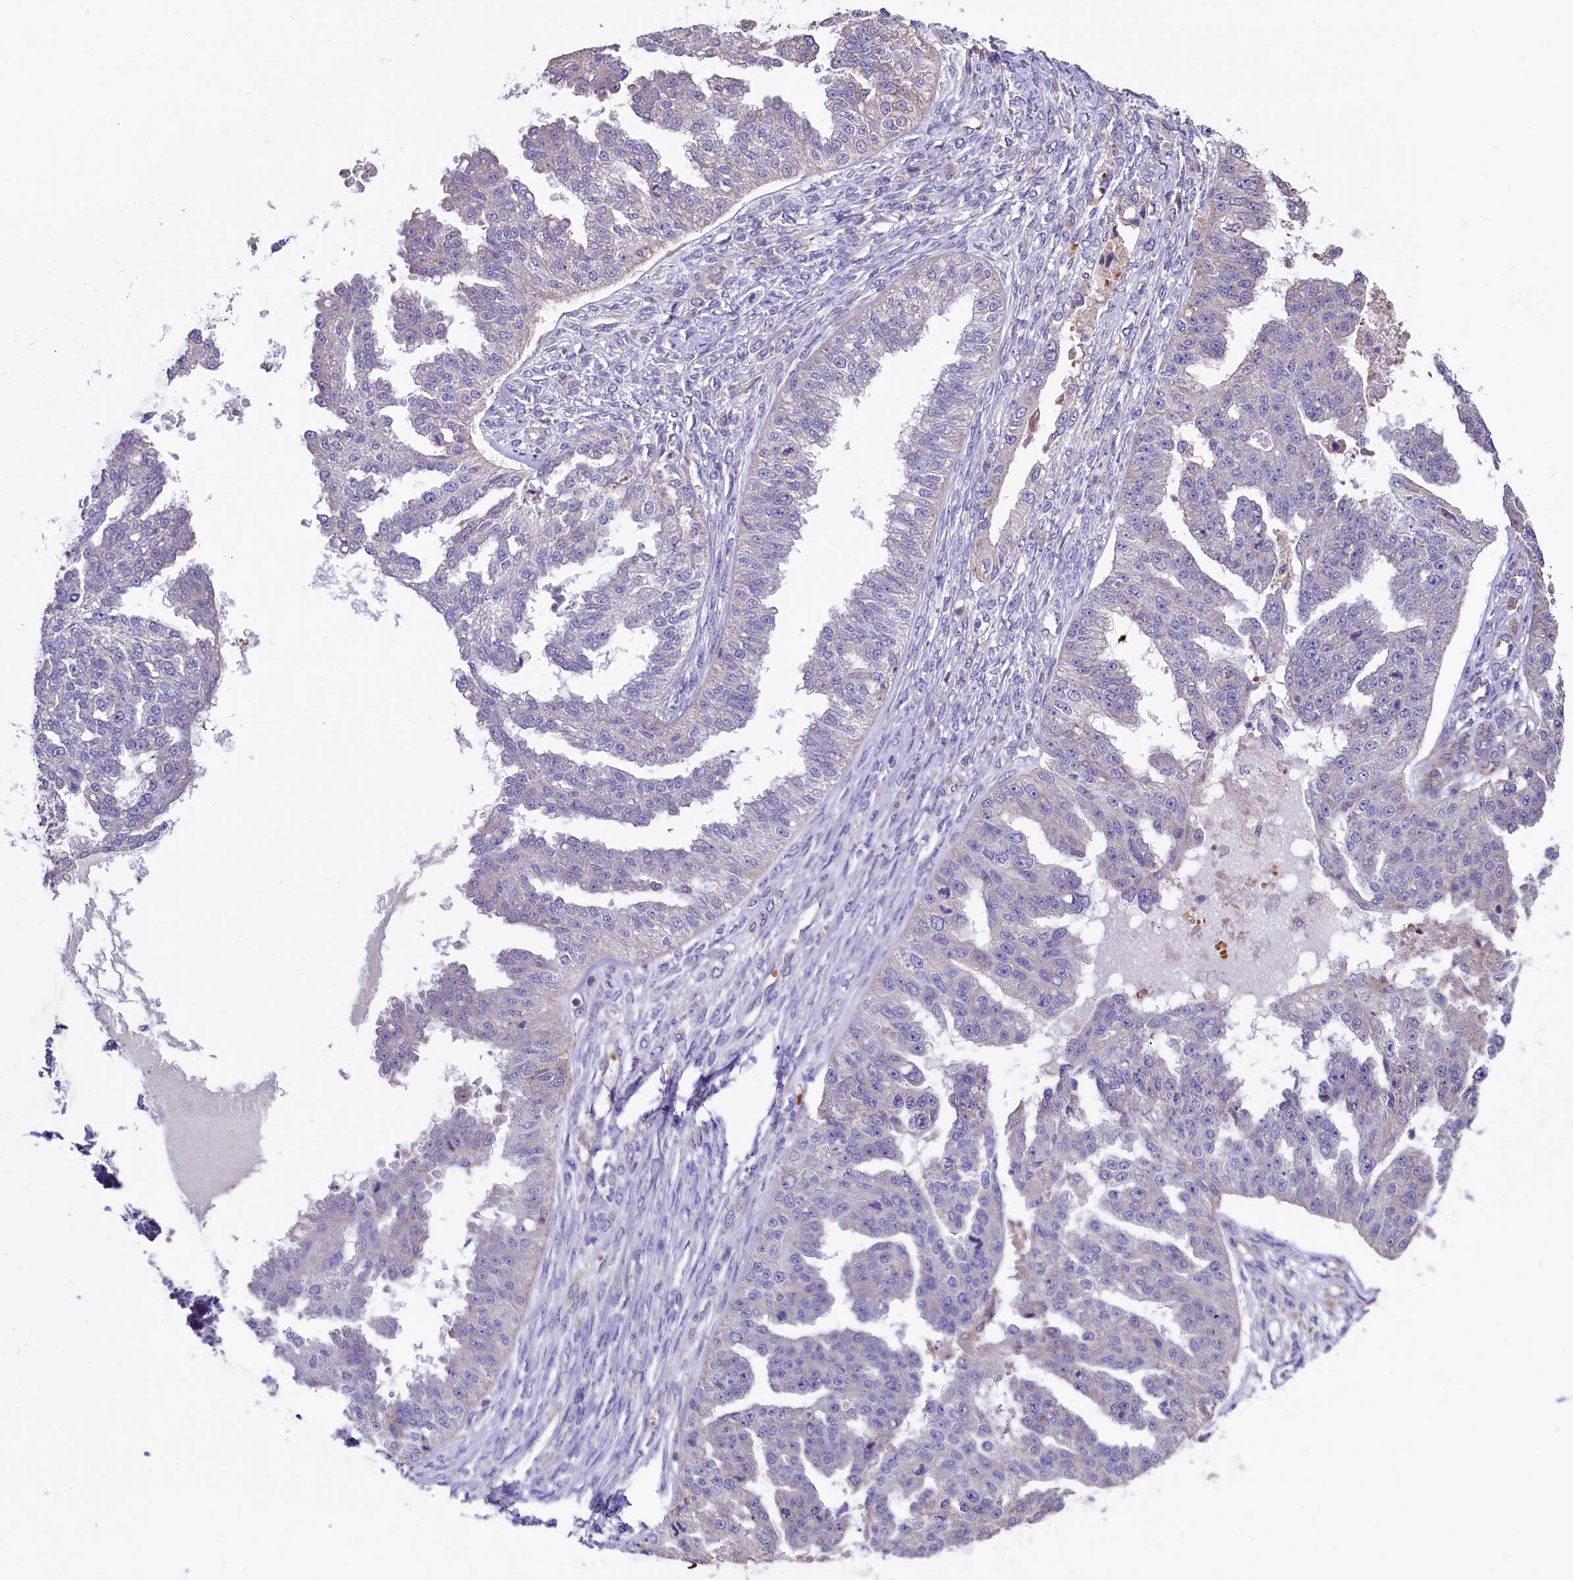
{"staining": {"intensity": "negative", "quantity": "none", "location": "none"}, "tissue": "ovarian cancer", "cell_type": "Tumor cells", "image_type": "cancer", "snomed": [{"axis": "morphology", "description": "Cystadenocarcinoma, serous, NOS"}, {"axis": "topography", "description": "Ovary"}], "caption": "Tumor cells are negative for brown protein staining in serous cystadenocarcinoma (ovarian).", "gene": "HPS6", "patient": {"sex": "female", "age": 58}}